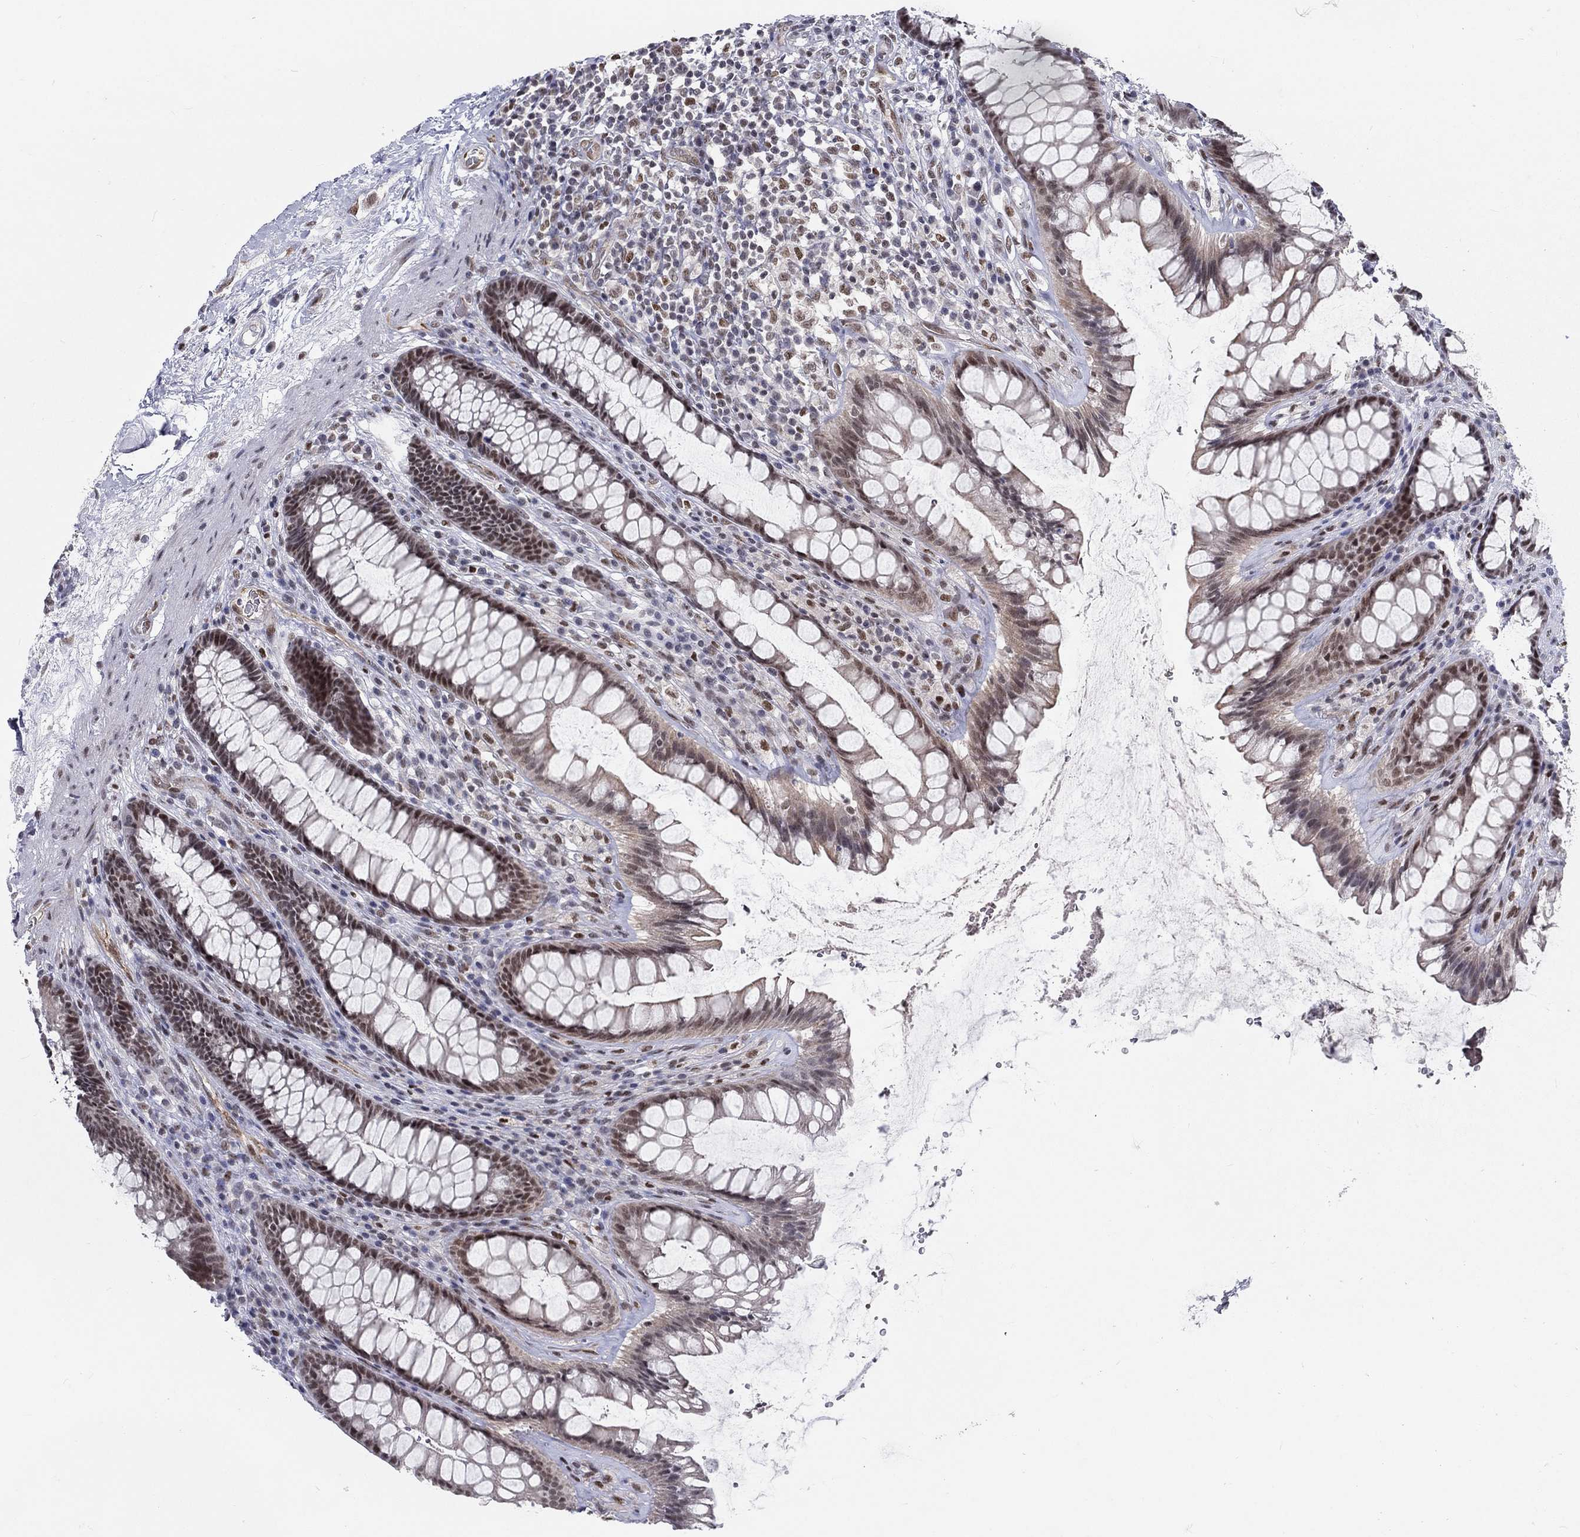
{"staining": {"intensity": "moderate", "quantity": "<25%", "location": "nuclear"}, "tissue": "rectum", "cell_type": "Glandular cells", "image_type": "normal", "snomed": [{"axis": "morphology", "description": "Normal tissue, NOS"}, {"axis": "topography", "description": "Rectum"}], "caption": "Immunohistochemistry (IHC) image of unremarkable rectum: rectum stained using immunohistochemistry exhibits low levels of moderate protein expression localized specifically in the nuclear of glandular cells, appearing as a nuclear brown color.", "gene": "ZBED1", "patient": {"sex": "male", "age": 72}}